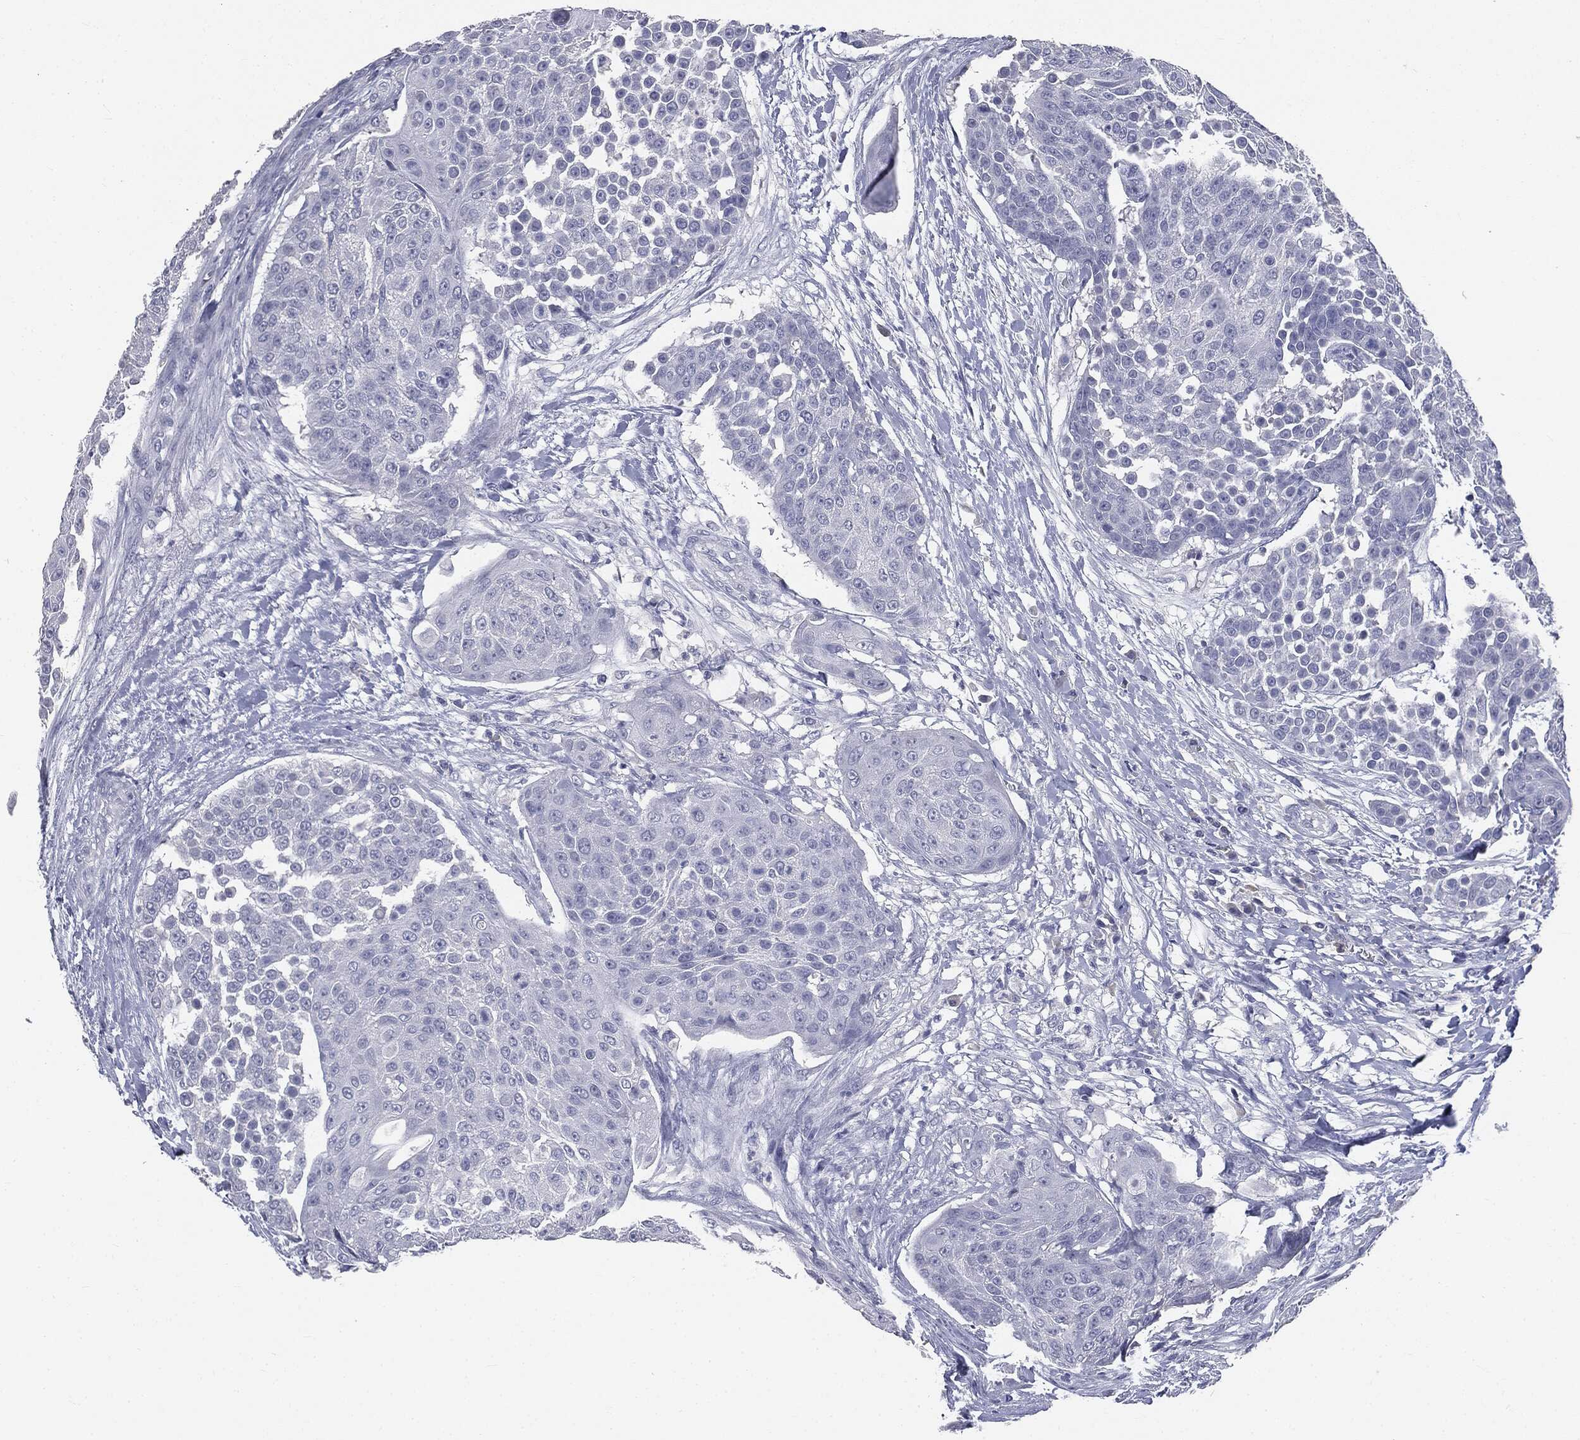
{"staining": {"intensity": "negative", "quantity": "none", "location": "none"}, "tissue": "urothelial cancer", "cell_type": "Tumor cells", "image_type": "cancer", "snomed": [{"axis": "morphology", "description": "Urothelial carcinoma, High grade"}, {"axis": "topography", "description": "Urinary bladder"}], "caption": "An immunohistochemistry (IHC) image of urothelial carcinoma (high-grade) is shown. There is no staining in tumor cells of urothelial carcinoma (high-grade).", "gene": "AFP", "patient": {"sex": "female", "age": 63}}